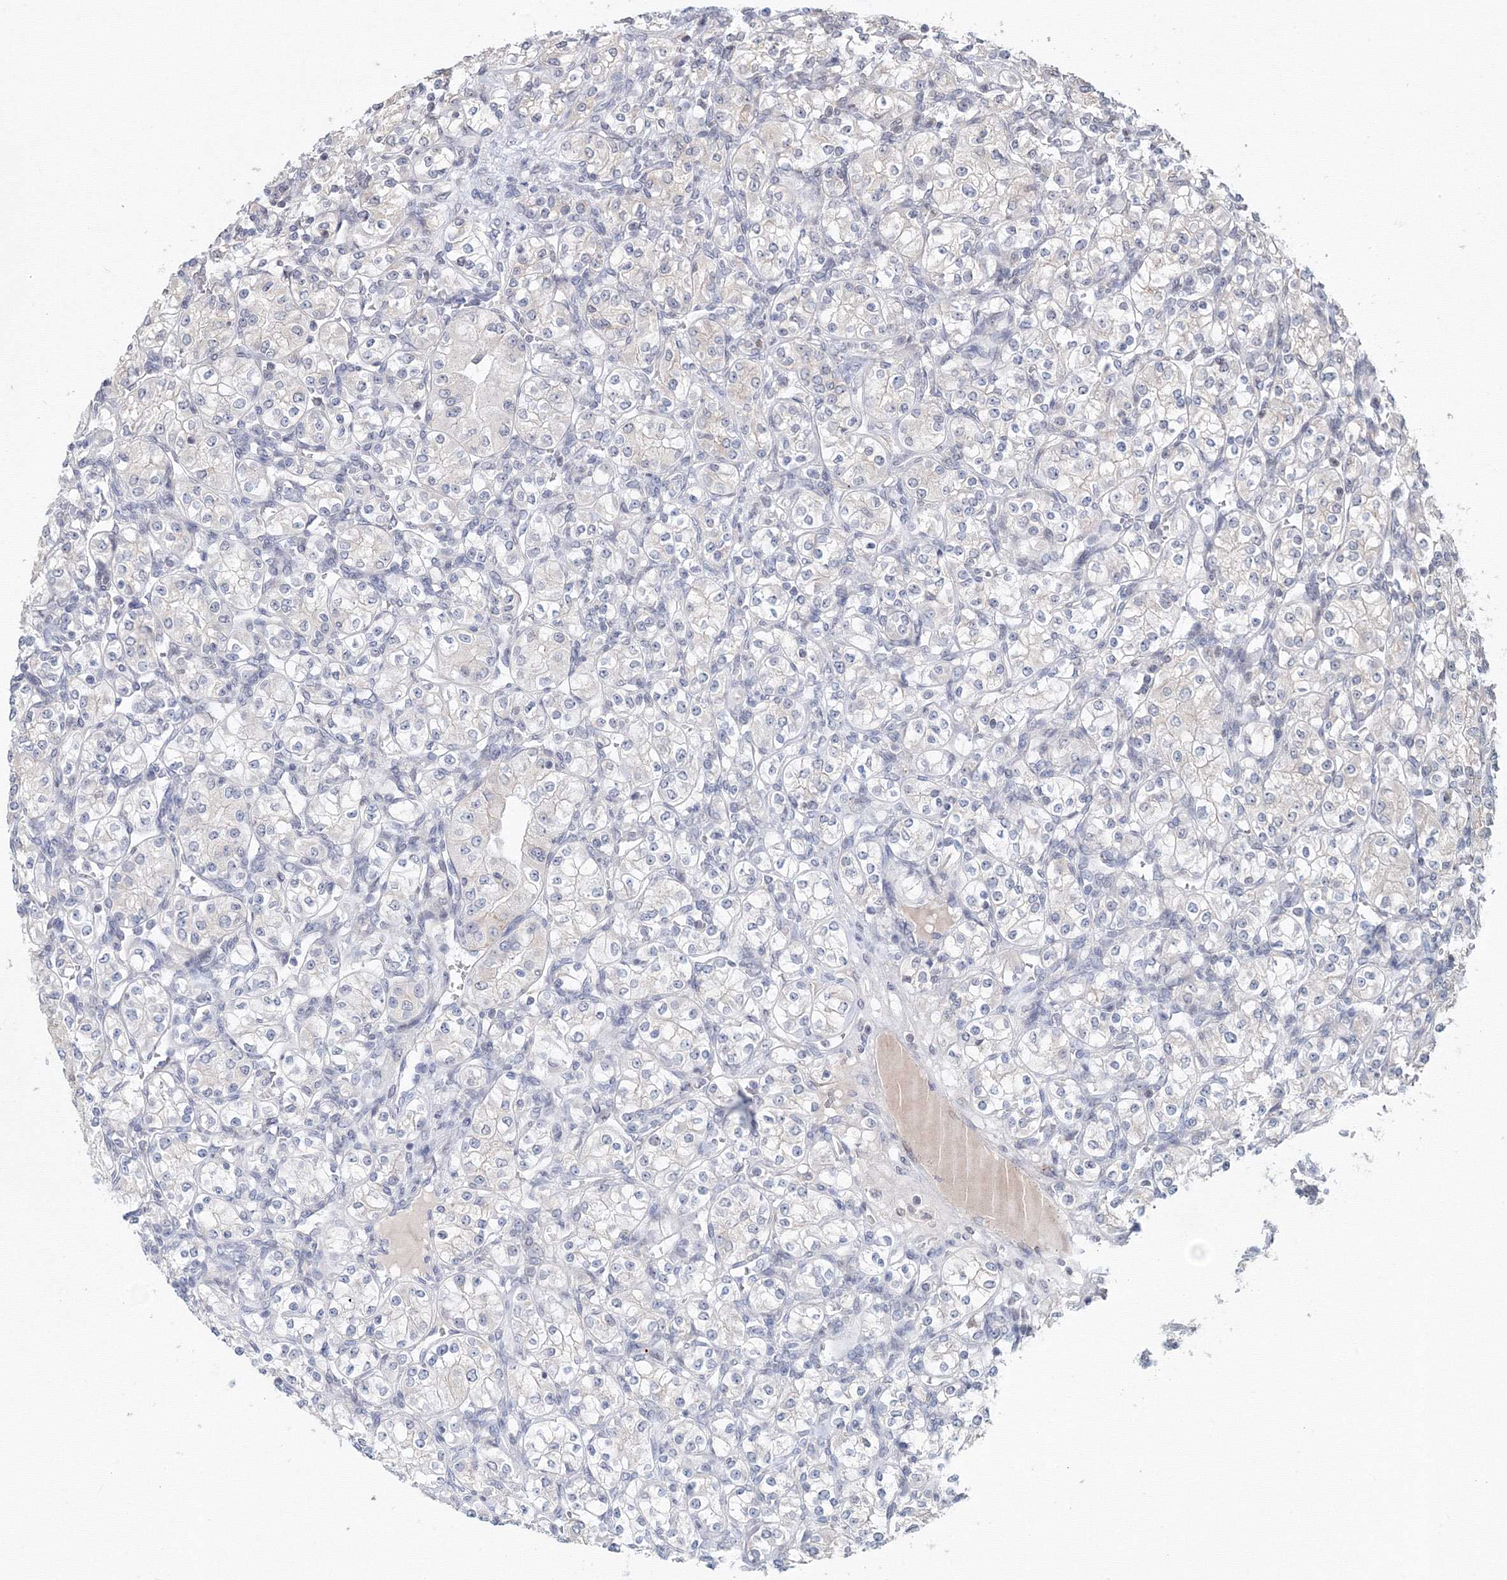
{"staining": {"intensity": "negative", "quantity": "none", "location": "none"}, "tissue": "renal cancer", "cell_type": "Tumor cells", "image_type": "cancer", "snomed": [{"axis": "morphology", "description": "Adenocarcinoma, NOS"}, {"axis": "topography", "description": "Kidney"}], "caption": "Immunohistochemistry (IHC) image of neoplastic tissue: human renal cancer stained with DAB (3,3'-diaminobenzidine) reveals no significant protein staining in tumor cells.", "gene": "SLC7A7", "patient": {"sex": "male", "age": 77}}